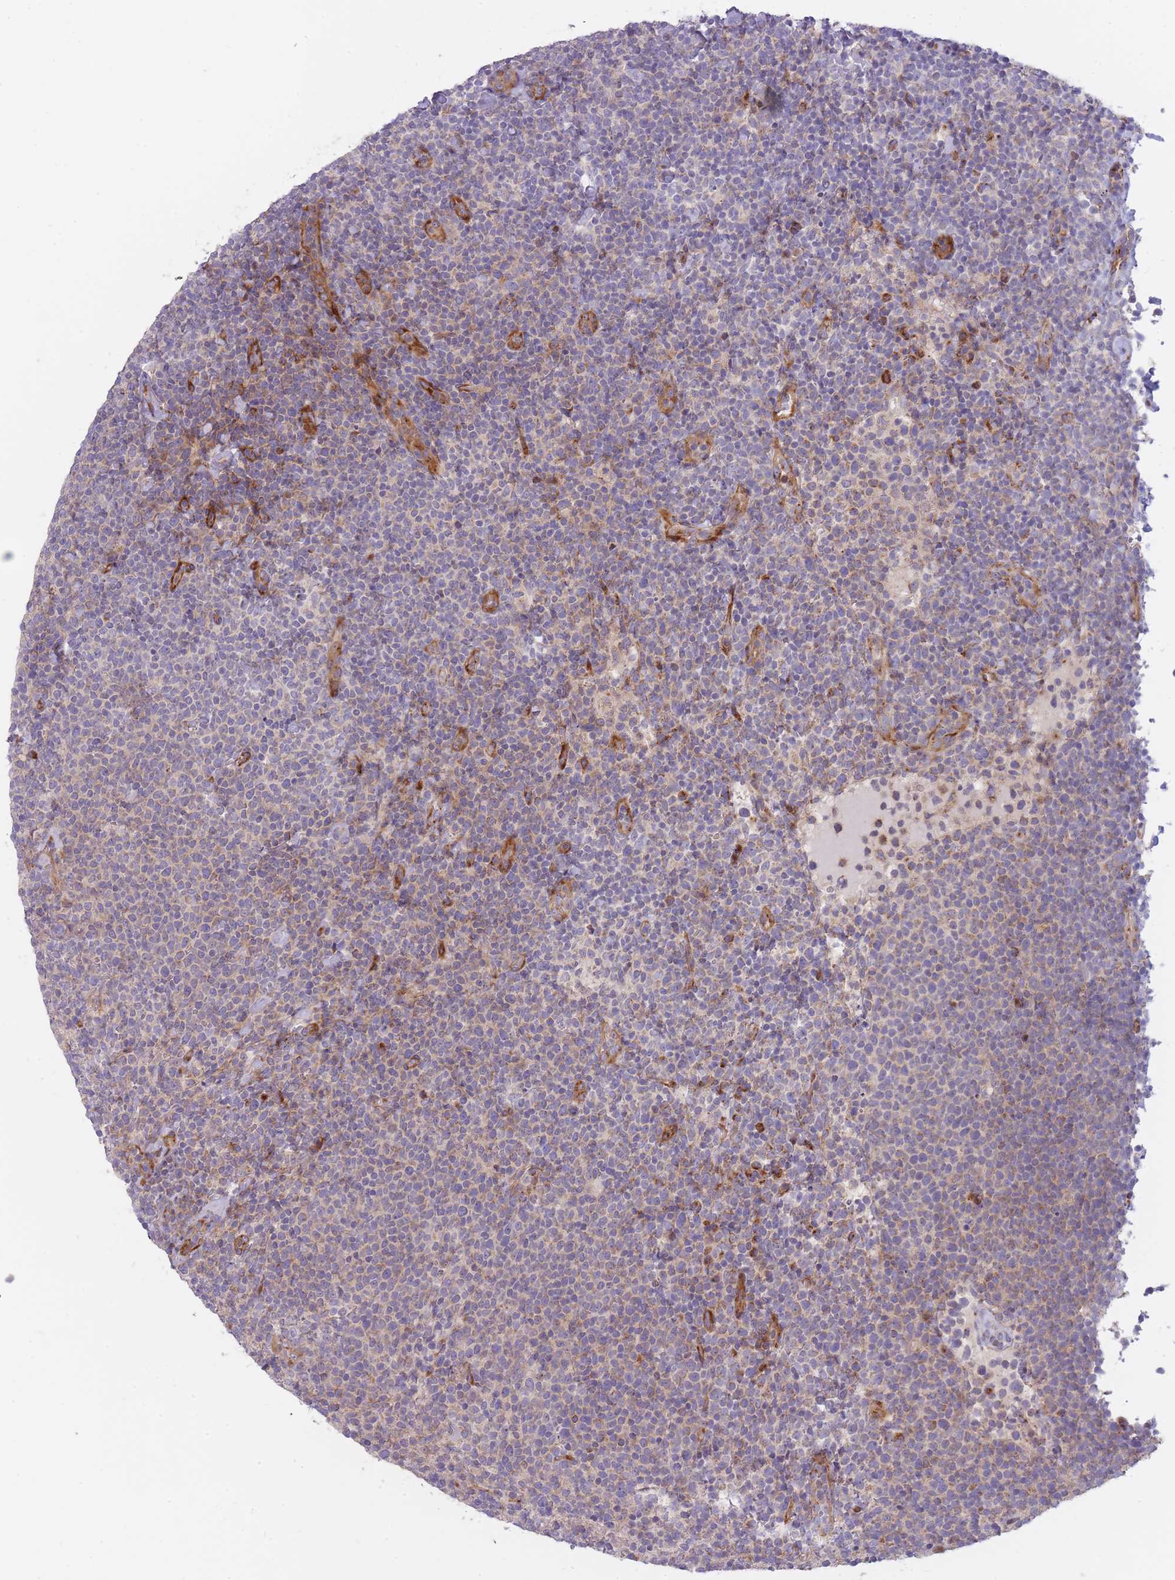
{"staining": {"intensity": "negative", "quantity": "none", "location": "none"}, "tissue": "lymphoma", "cell_type": "Tumor cells", "image_type": "cancer", "snomed": [{"axis": "morphology", "description": "Malignant lymphoma, non-Hodgkin's type, High grade"}, {"axis": "topography", "description": "Lymph node"}], "caption": "Immunohistochemistry (IHC) histopathology image of neoplastic tissue: malignant lymphoma, non-Hodgkin's type (high-grade) stained with DAB (3,3'-diaminobenzidine) reveals no significant protein positivity in tumor cells.", "gene": "ATP5MC2", "patient": {"sex": "male", "age": 61}}